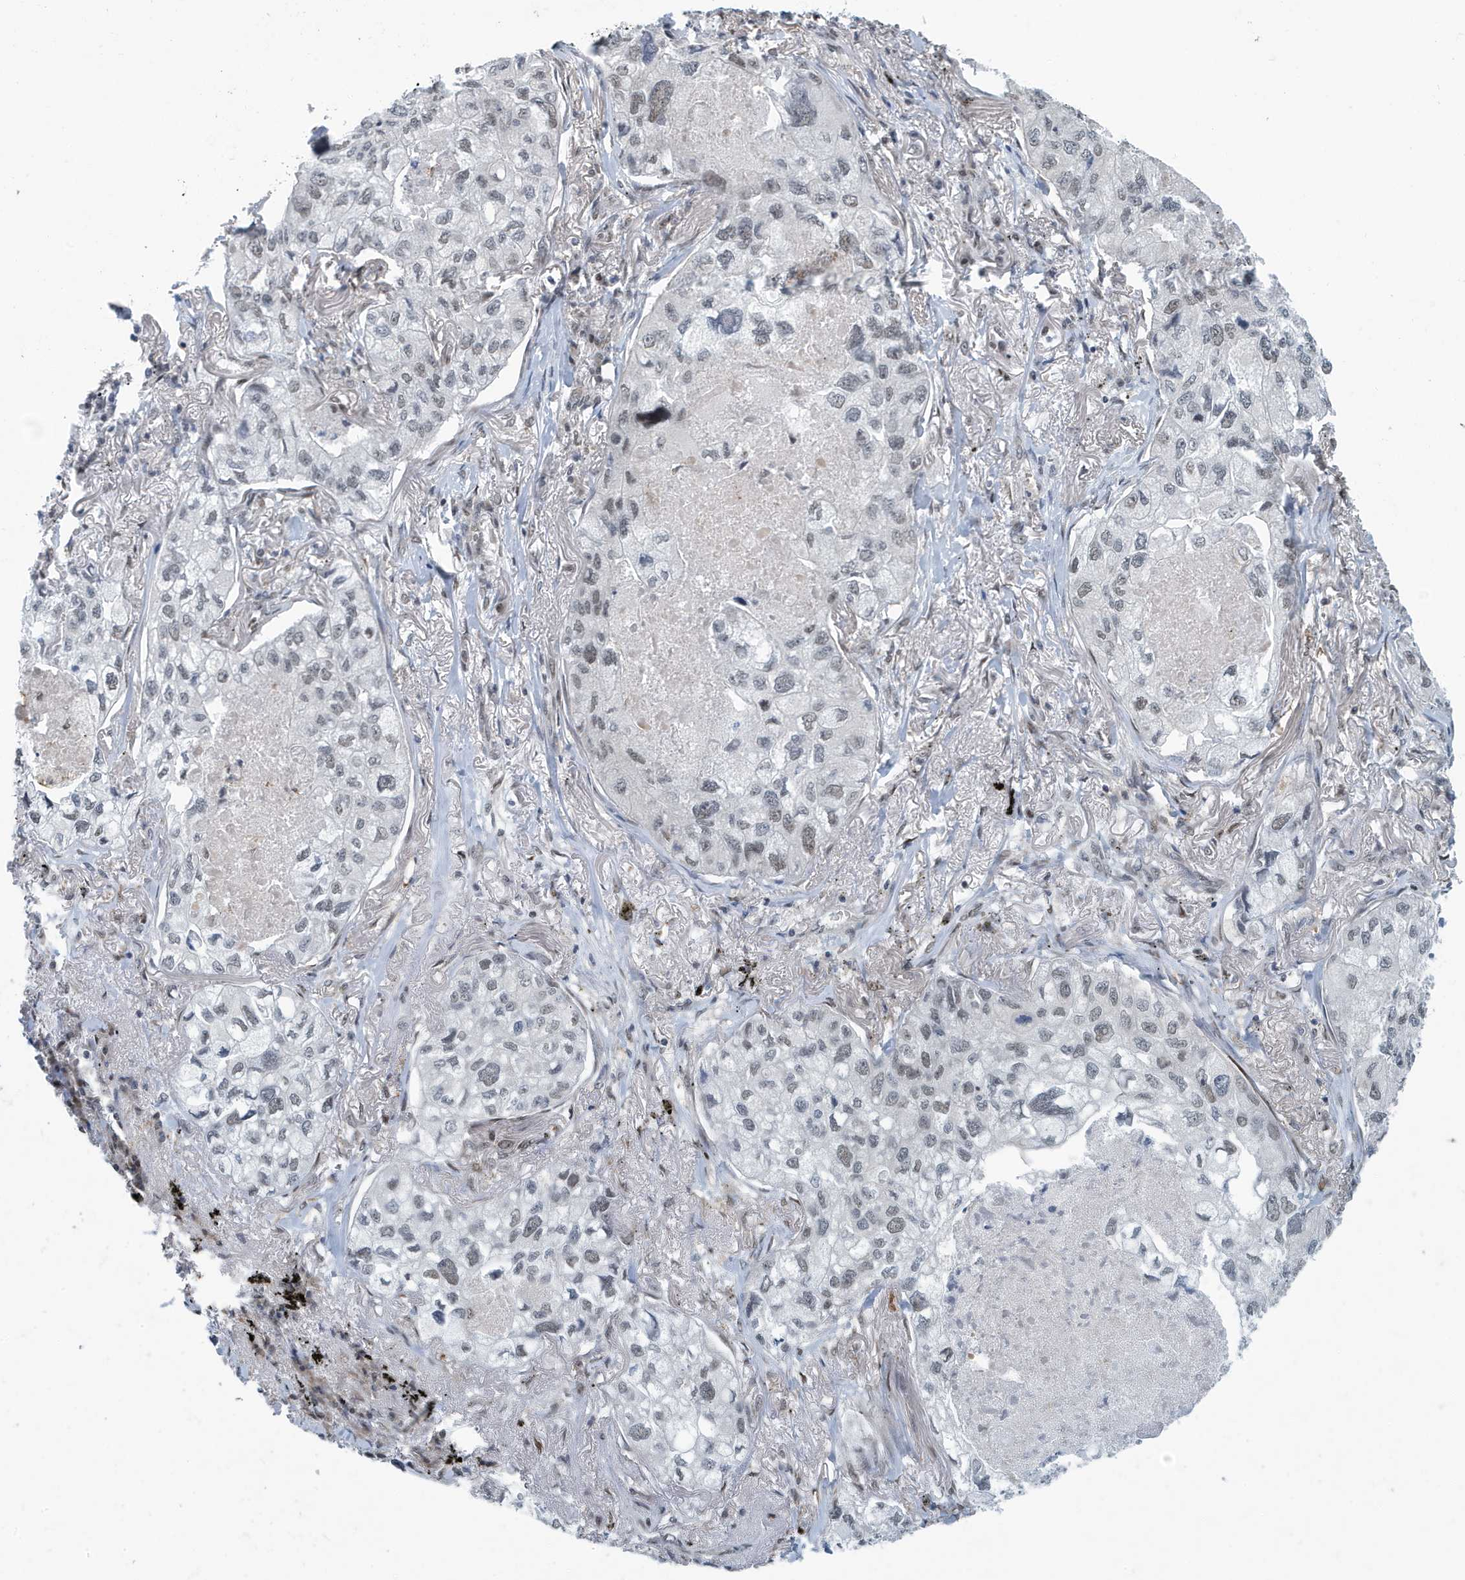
{"staining": {"intensity": "weak", "quantity": "<25%", "location": "nuclear"}, "tissue": "lung cancer", "cell_type": "Tumor cells", "image_type": "cancer", "snomed": [{"axis": "morphology", "description": "Adenocarcinoma, NOS"}, {"axis": "topography", "description": "Lung"}], "caption": "A high-resolution histopathology image shows IHC staining of adenocarcinoma (lung), which exhibits no significant staining in tumor cells.", "gene": "KIF15", "patient": {"sex": "male", "age": 65}}